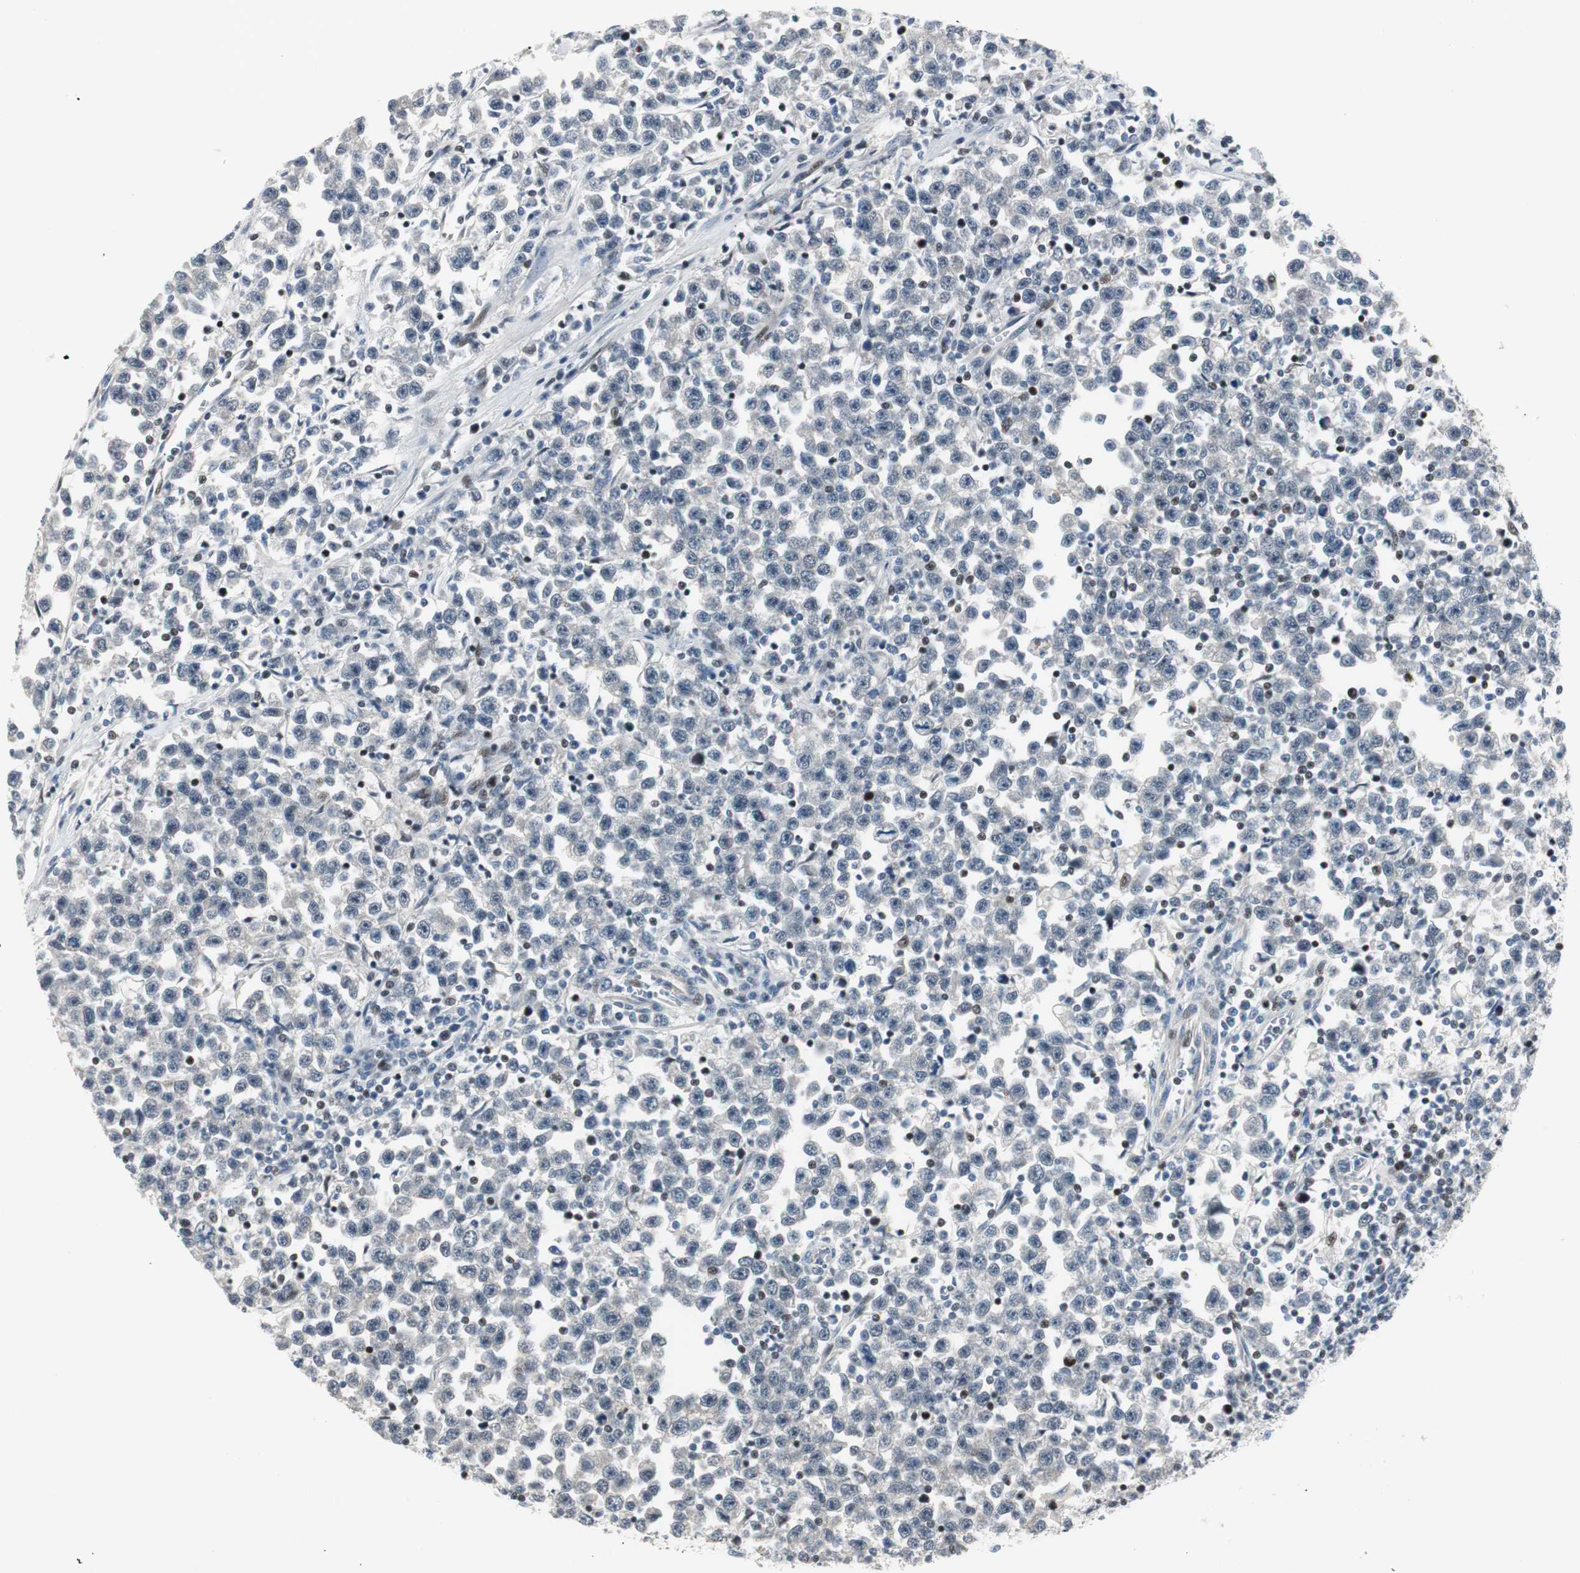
{"staining": {"intensity": "negative", "quantity": "none", "location": "none"}, "tissue": "testis cancer", "cell_type": "Tumor cells", "image_type": "cancer", "snomed": [{"axis": "morphology", "description": "Seminoma, NOS"}, {"axis": "topography", "description": "Testis"}], "caption": "This image is of testis cancer stained with immunohistochemistry to label a protein in brown with the nuclei are counter-stained blue. There is no positivity in tumor cells.", "gene": "RAD1", "patient": {"sex": "male", "age": 43}}